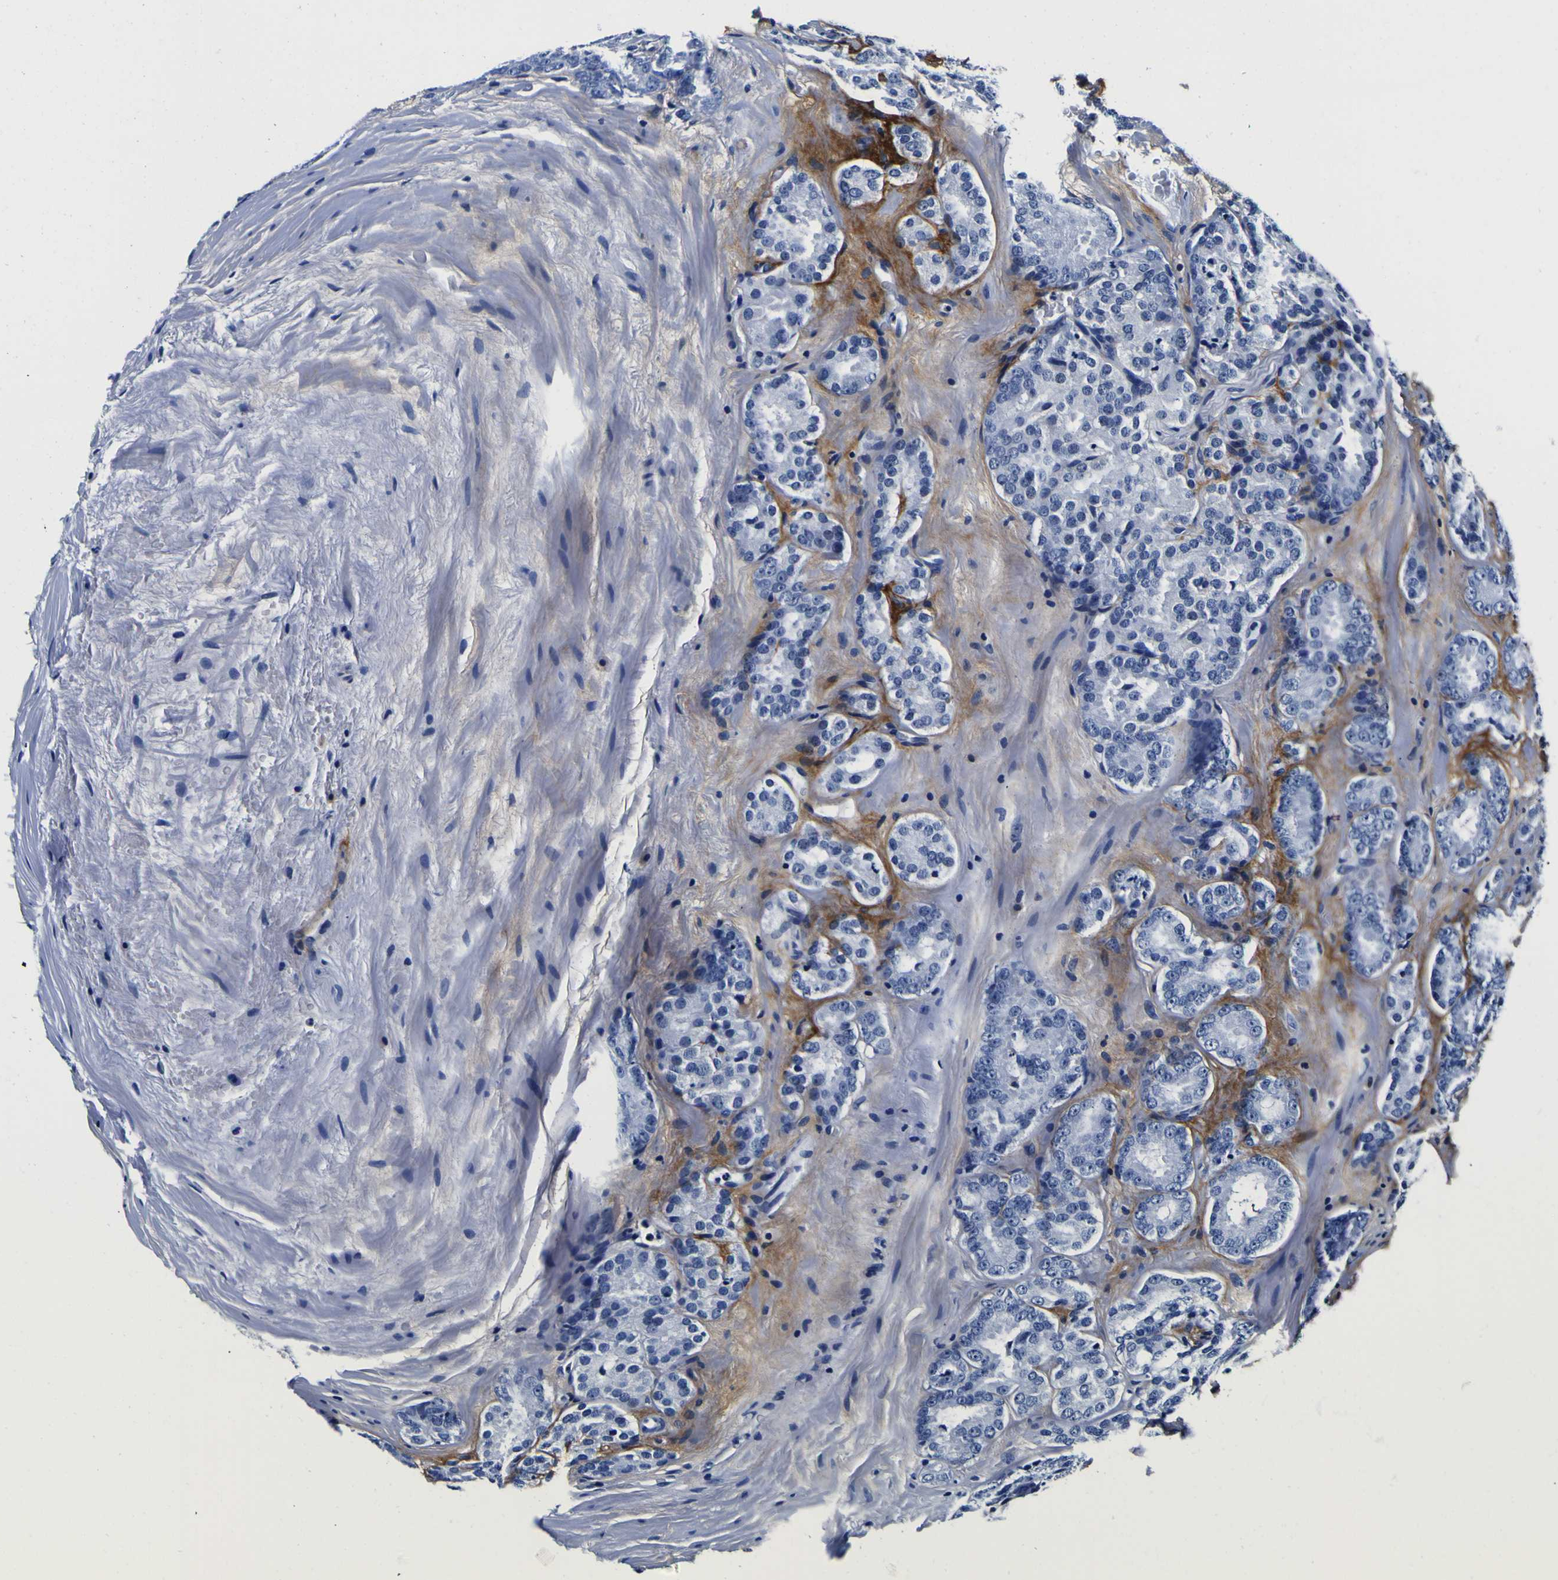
{"staining": {"intensity": "negative", "quantity": "none", "location": "none"}, "tissue": "prostate cancer", "cell_type": "Tumor cells", "image_type": "cancer", "snomed": [{"axis": "morphology", "description": "Adenocarcinoma, High grade"}, {"axis": "topography", "description": "Prostate"}], "caption": "Tumor cells show no significant protein staining in prostate cancer. (Stains: DAB IHC with hematoxylin counter stain, Microscopy: brightfield microscopy at high magnification).", "gene": "POSTN", "patient": {"sex": "male", "age": 64}}